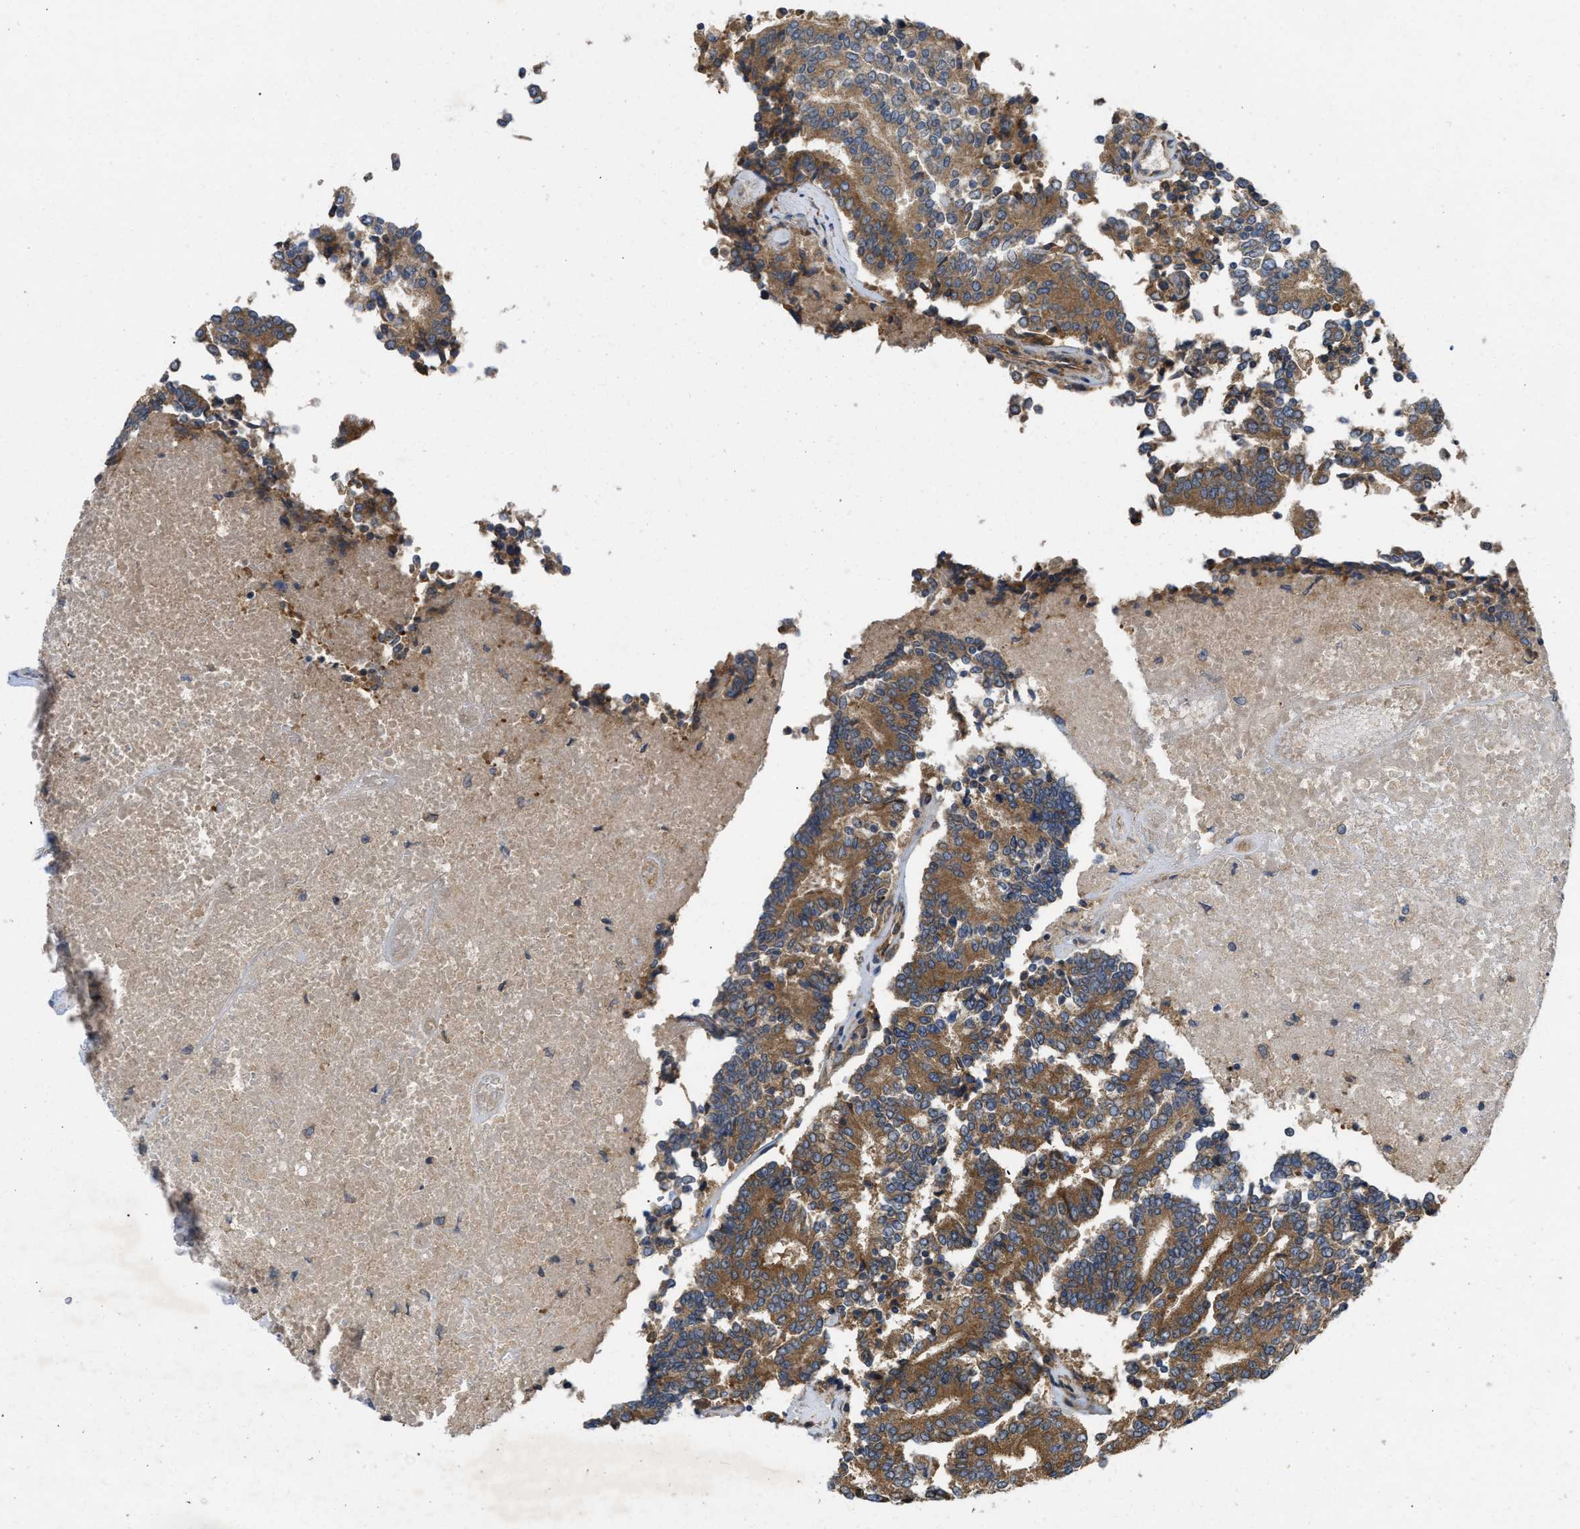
{"staining": {"intensity": "moderate", "quantity": ">75%", "location": "cytoplasmic/membranous"}, "tissue": "prostate cancer", "cell_type": "Tumor cells", "image_type": "cancer", "snomed": [{"axis": "morphology", "description": "Normal tissue, NOS"}, {"axis": "morphology", "description": "Adenocarcinoma, High grade"}, {"axis": "topography", "description": "Prostate"}, {"axis": "topography", "description": "Seminal veicle"}], "caption": "Brown immunohistochemical staining in human adenocarcinoma (high-grade) (prostate) exhibits moderate cytoplasmic/membranous staining in approximately >75% of tumor cells. The protein of interest is shown in brown color, while the nuclei are stained blue.", "gene": "TMEM131", "patient": {"sex": "male", "age": 55}}